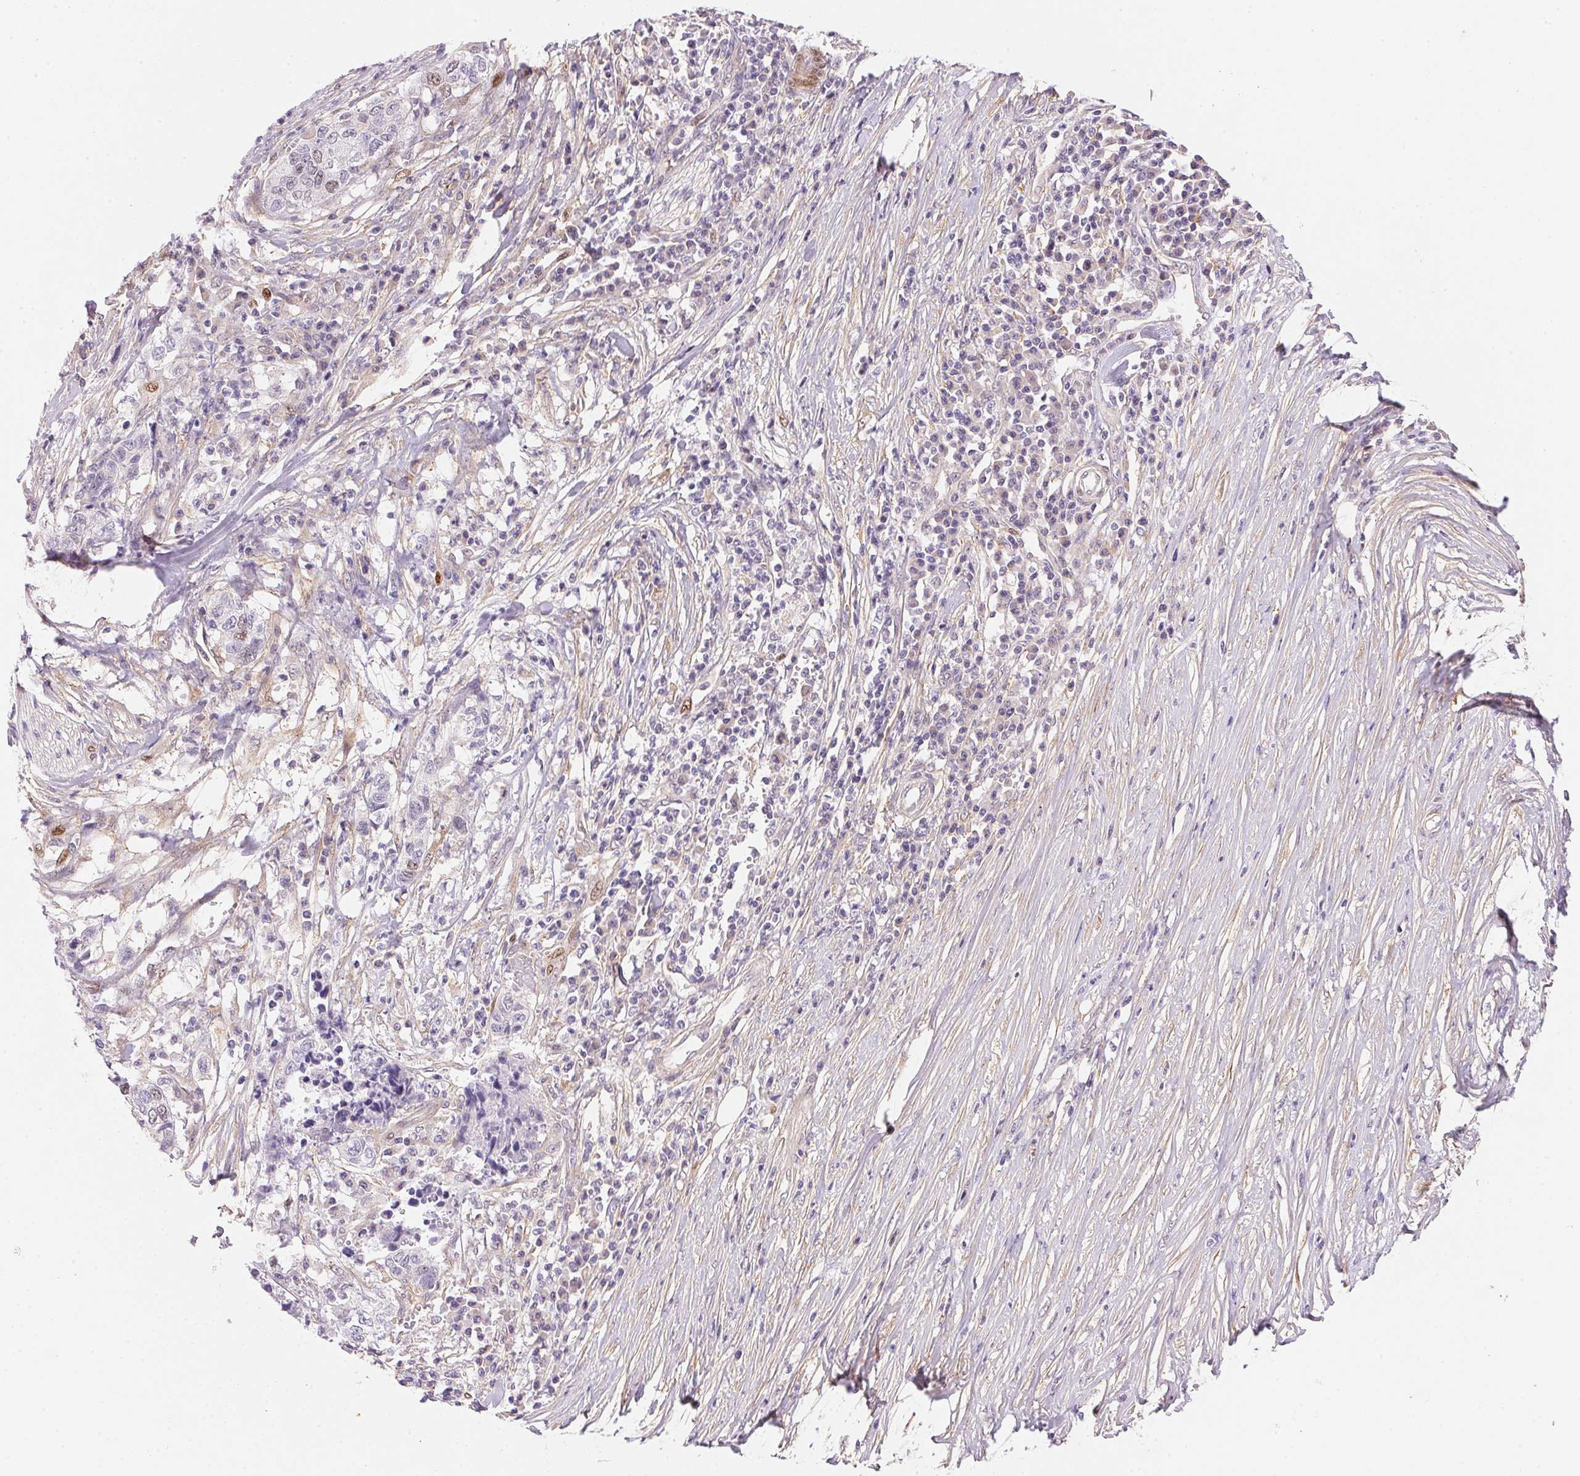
{"staining": {"intensity": "weak", "quantity": "<25%", "location": "nuclear"}, "tissue": "stomach cancer", "cell_type": "Tumor cells", "image_type": "cancer", "snomed": [{"axis": "morphology", "description": "Adenocarcinoma, NOS"}, {"axis": "topography", "description": "Stomach, upper"}], "caption": "Human stomach cancer stained for a protein using immunohistochemistry reveals no staining in tumor cells.", "gene": "SMTN", "patient": {"sex": "female", "age": 67}}